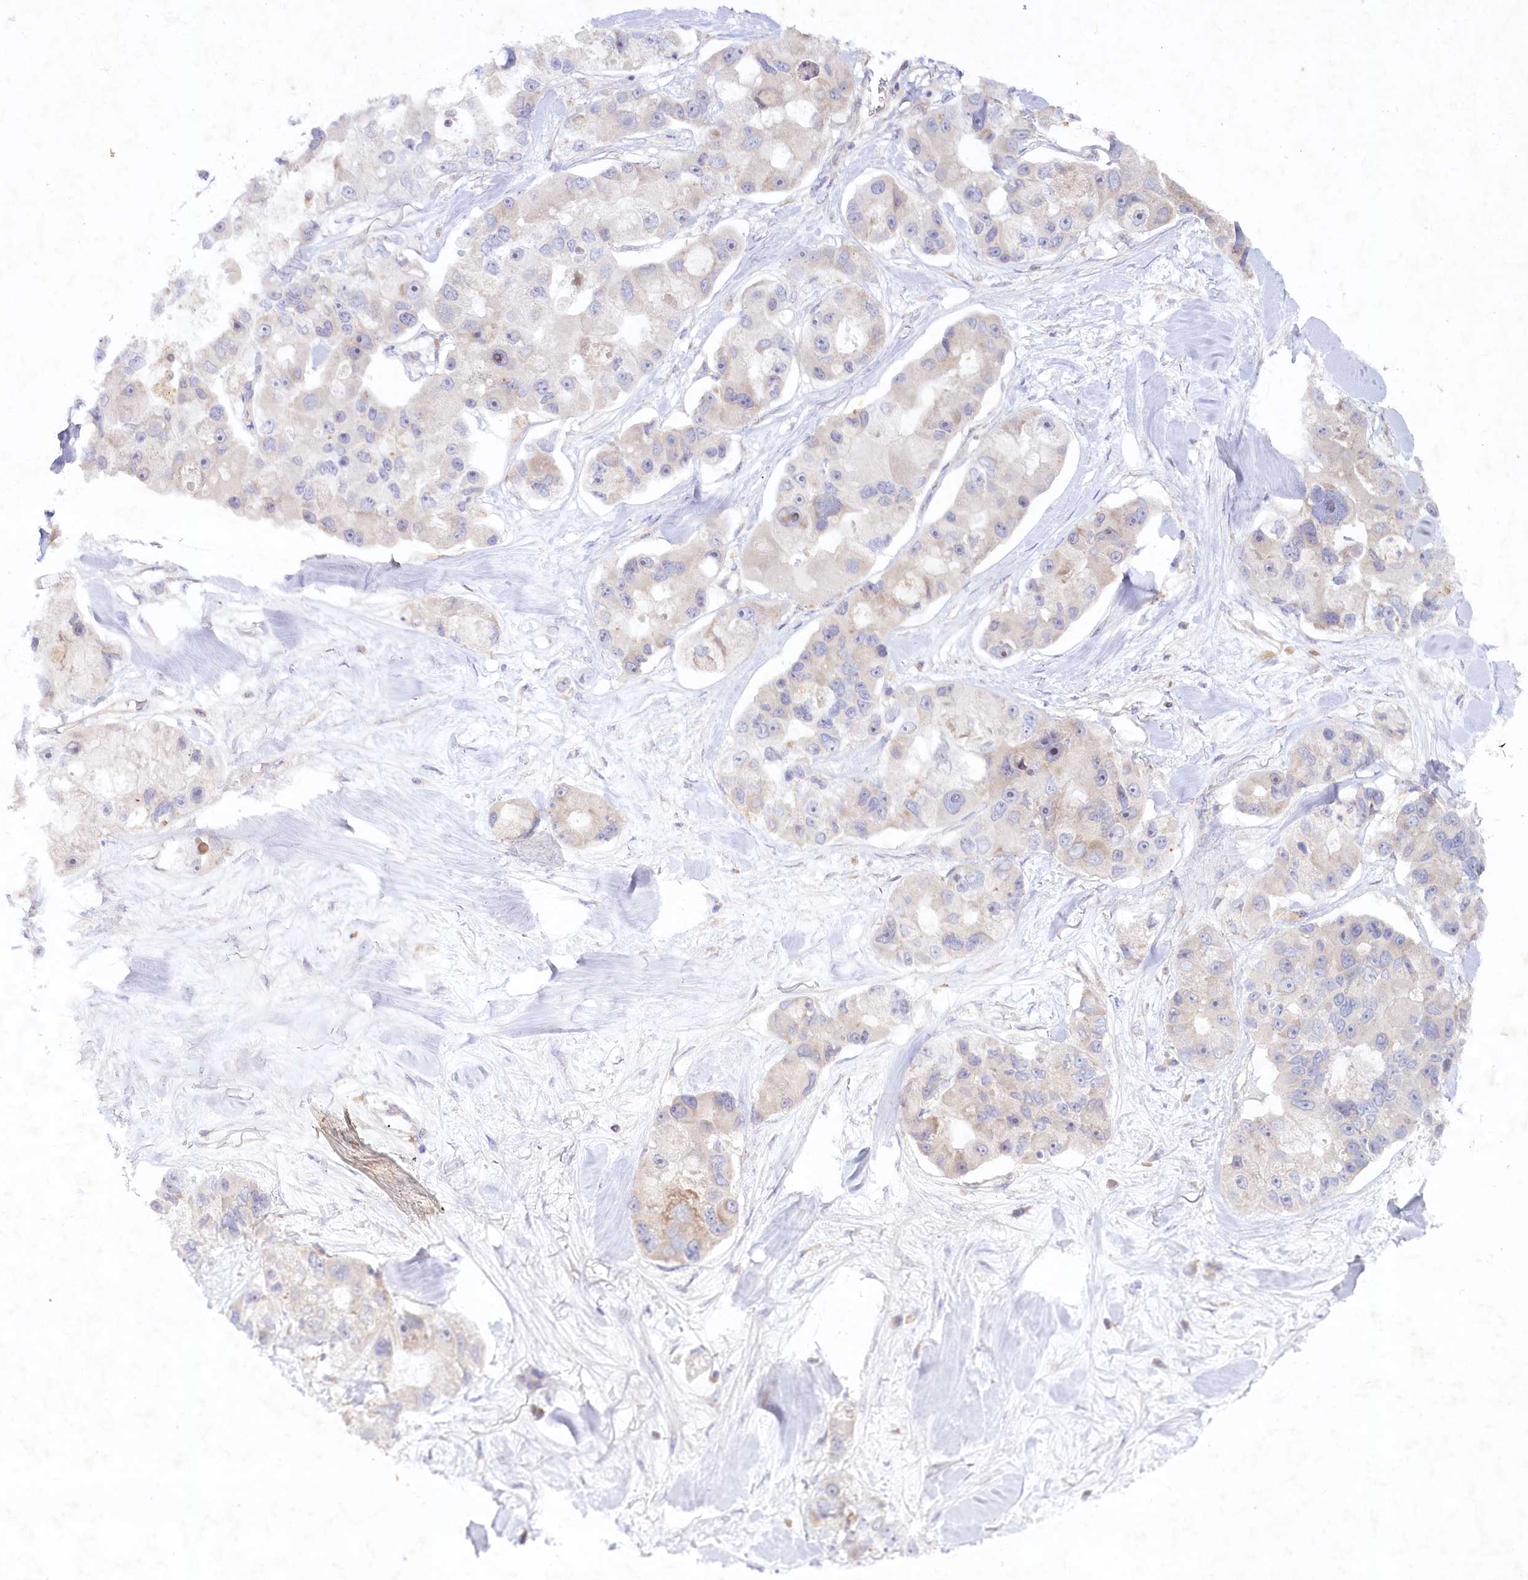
{"staining": {"intensity": "negative", "quantity": "none", "location": "none"}, "tissue": "lung cancer", "cell_type": "Tumor cells", "image_type": "cancer", "snomed": [{"axis": "morphology", "description": "Adenocarcinoma, NOS"}, {"axis": "topography", "description": "Lung"}], "caption": "Immunohistochemistry photomicrograph of neoplastic tissue: adenocarcinoma (lung) stained with DAB (3,3'-diaminobenzidine) reveals no significant protein expression in tumor cells.", "gene": "TNIP1", "patient": {"sex": "female", "age": 54}}